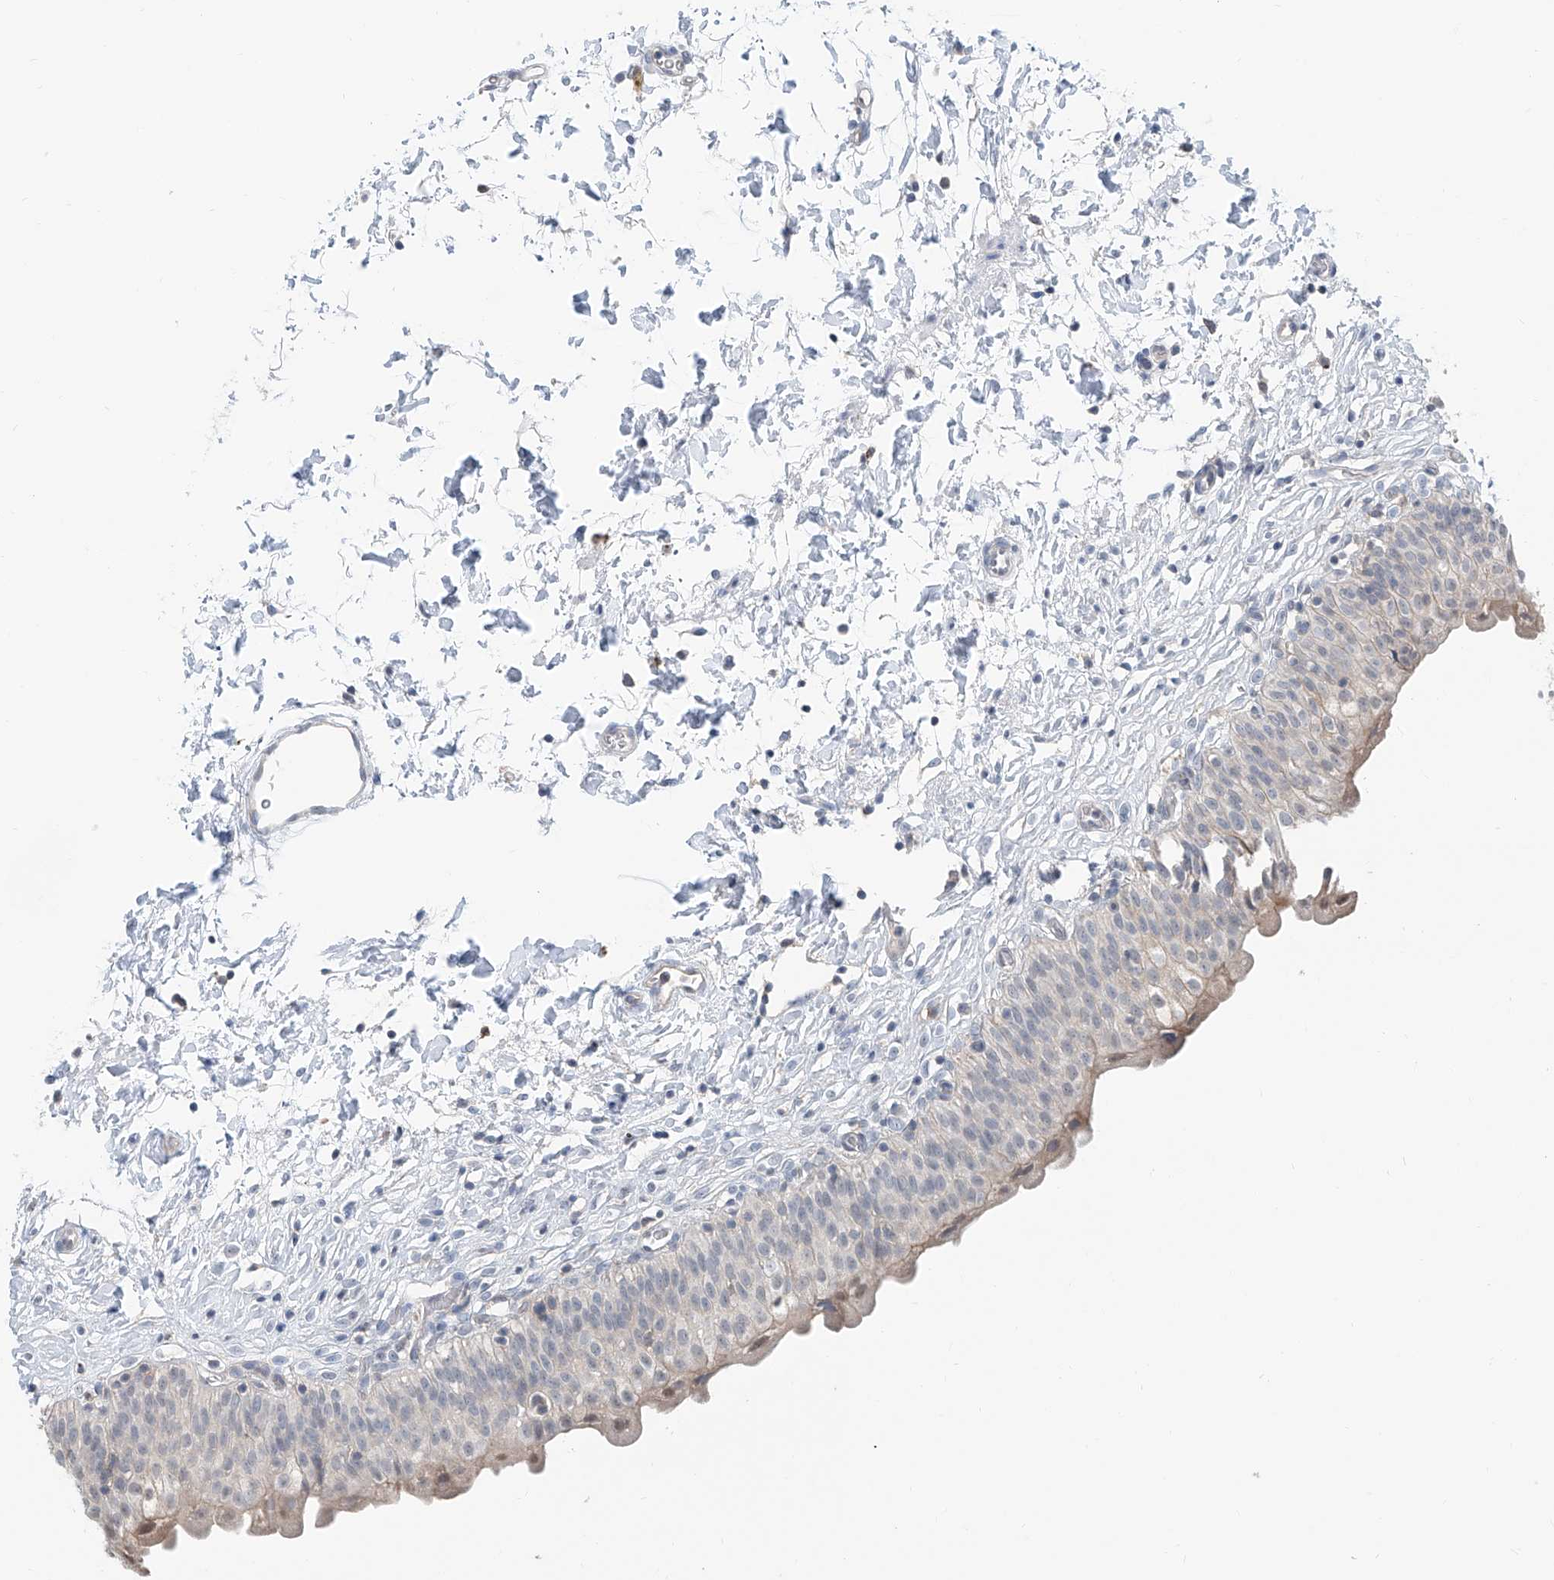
{"staining": {"intensity": "weak", "quantity": "<25%", "location": "cytoplasmic/membranous,nuclear"}, "tissue": "urinary bladder", "cell_type": "Urothelial cells", "image_type": "normal", "snomed": [{"axis": "morphology", "description": "Normal tissue, NOS"}, {"axis": "topography", "description": "Urinary bladder"}], "caption": "Immunohistochemical staining of unremarkable urinary bladder shows no significant expression in urothelial cells.", "gene": "KCNK10", "patient": {"sex": "male", "age": 55}}